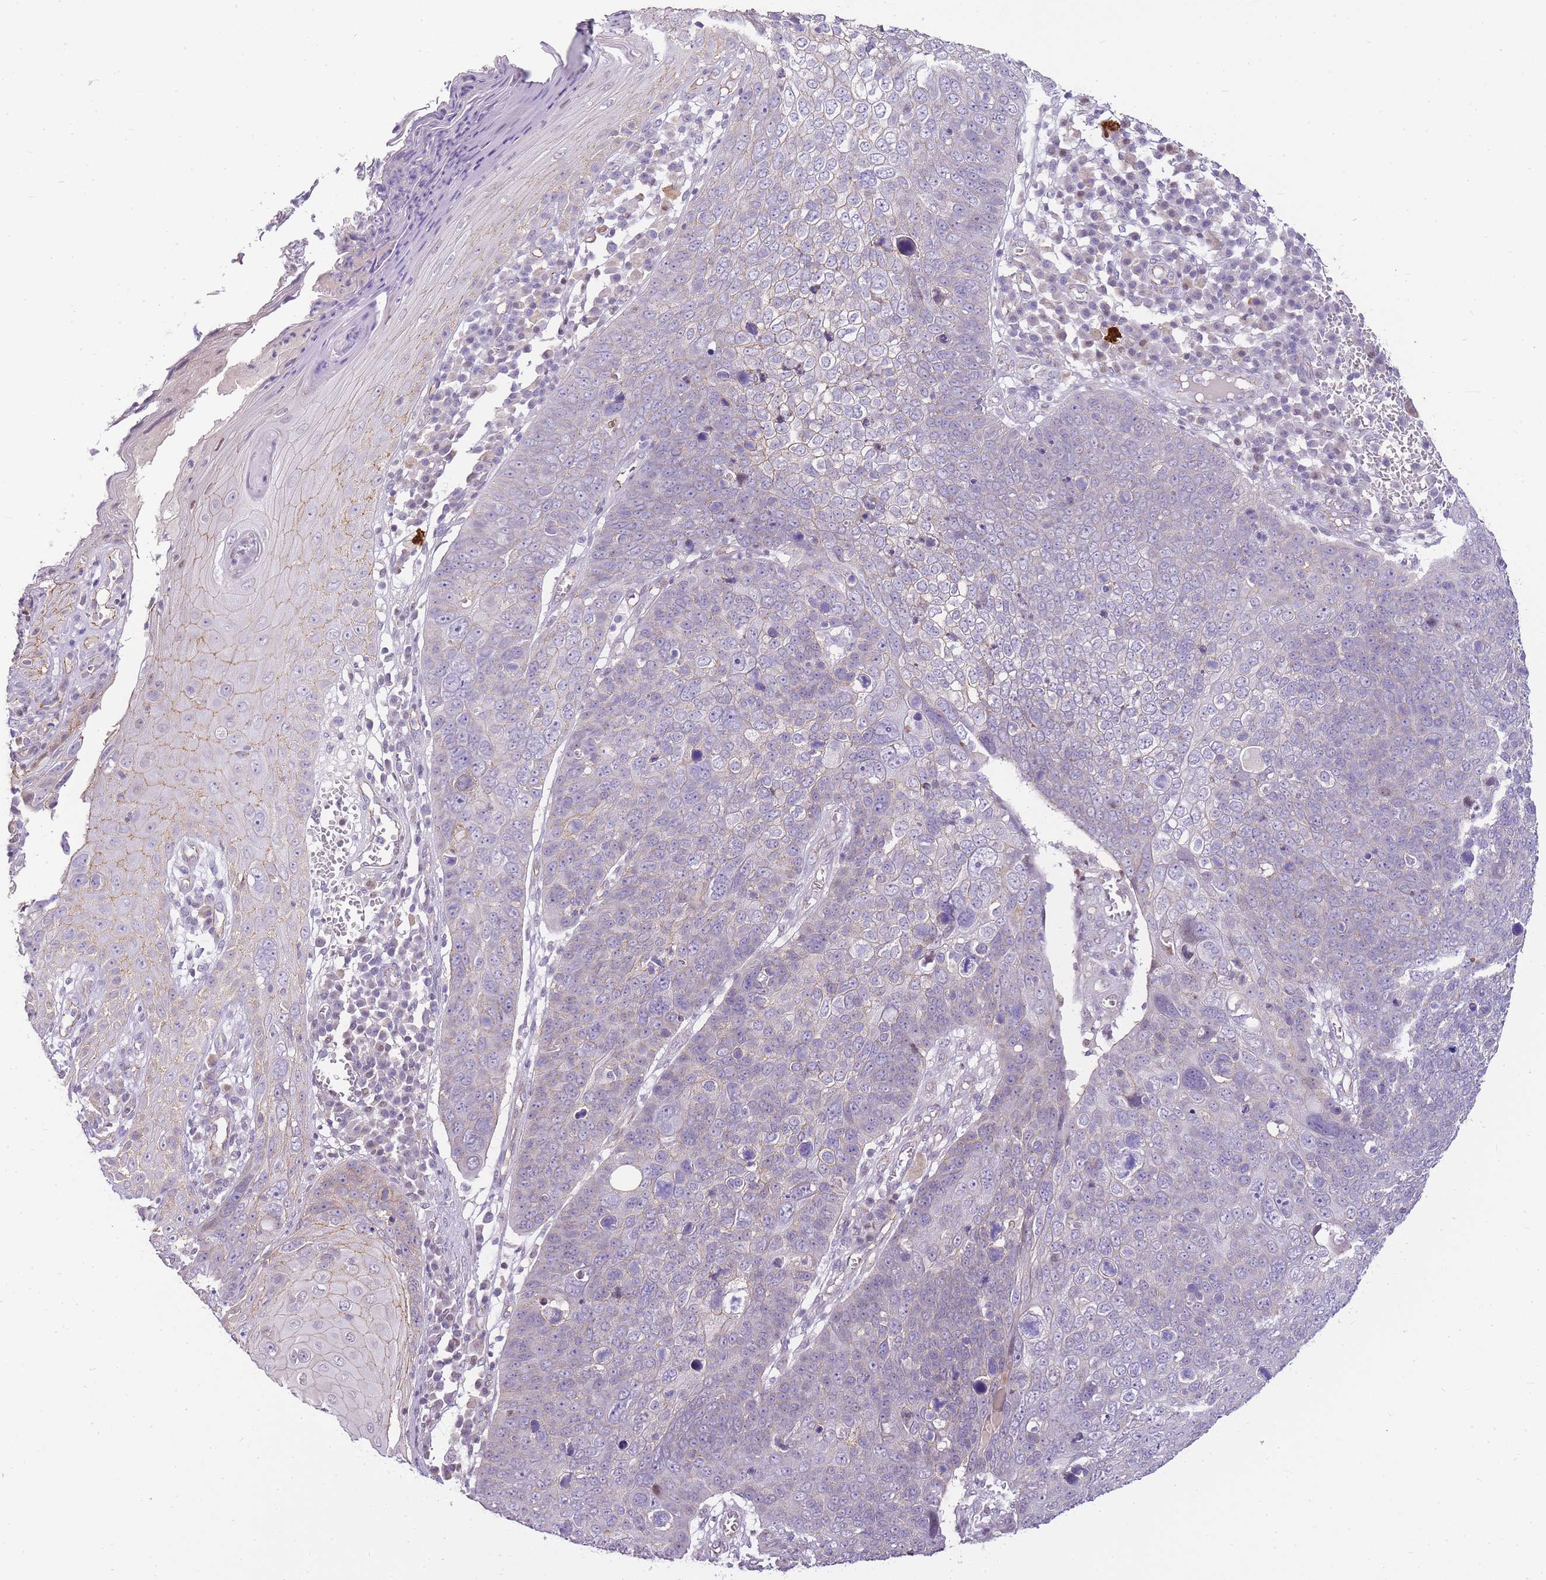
{"staining": {"intensity": "negative", "quantity": "none", "location": "none"}, "tissue": "skin cancer", "cell_type": "Tumor cells", "image_type": "cancer", "snomed": [{"axis": "morphology", "description": "Squamous cell carcinoma, NOS"}, {"axis": "topography", "description": "Skin"}], "caption": "Tumor cells show no significant protein expression in skin cancer.", "gene": "CLBA1", "patient": {"sex": "male", "age": 71}}